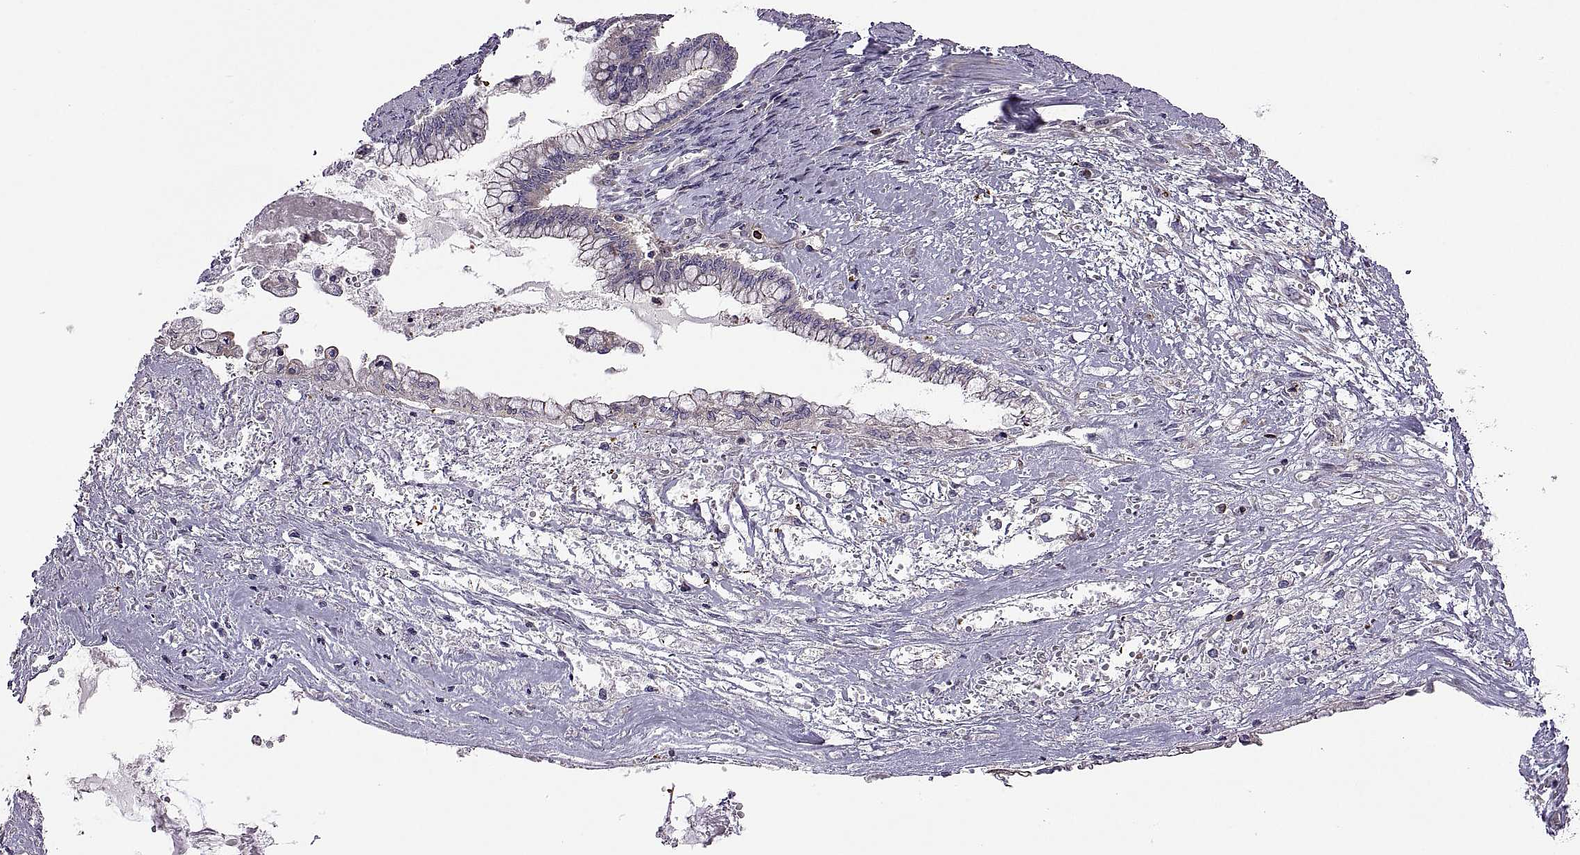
{"staining": {"intensity": "negative", "quantity": "none", "location": "none"}, "tissue": "ovarian cancer", "cell_type": "Tumor cells", "image_type": "cancer", "snomed": [{"axis": "morphology", "description": "Cystadenocarcinoma, mucinous, NOS"}, {"axis": "topography", "description": "Ovary"}], "caption": "Tumor cells show no significant protein positivity in ovarian mucinous cystadenocarcinoma.", "gene": "SPATA32", "patient": {"sex": "female", "age": 67}}